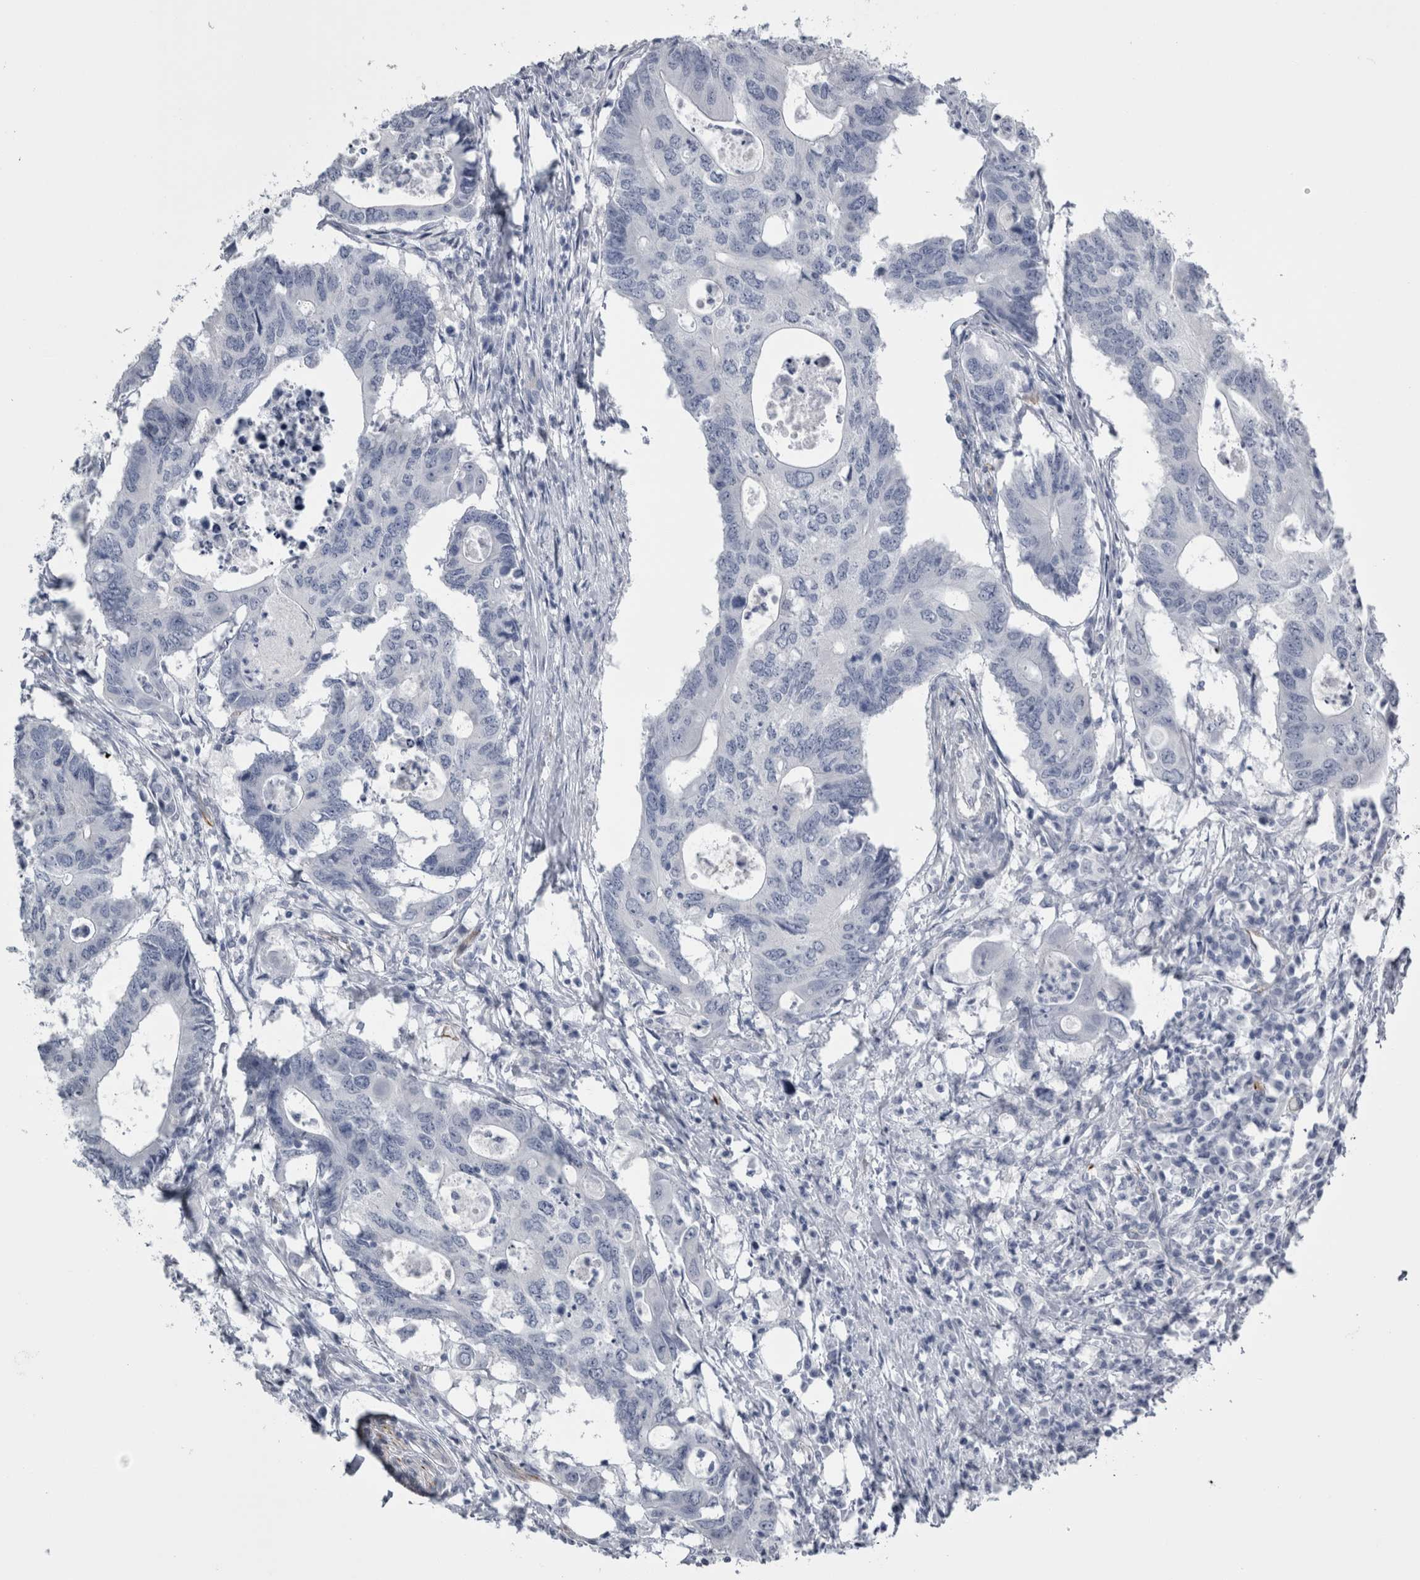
{"staining": {"intensity": "negative", "quantity": "none", "location": "none"}, "tissue": "colorectal cancer", "cell_type": "Tumor cells", "image_type": "cancer", "snomed": [{"axis": "morphology", "description": "Adenocarcinoma, NOS"}, {"axis": "topography", "description": "Colon"}], "caption": "IHC histopathology image of human colorectal cancer (adenocarcinoma) stained for a protein (brown), which demonstrates no positivity in tumor cells.", "gene": "VWDE", "patient": {"sex": "male", "age": 71}}